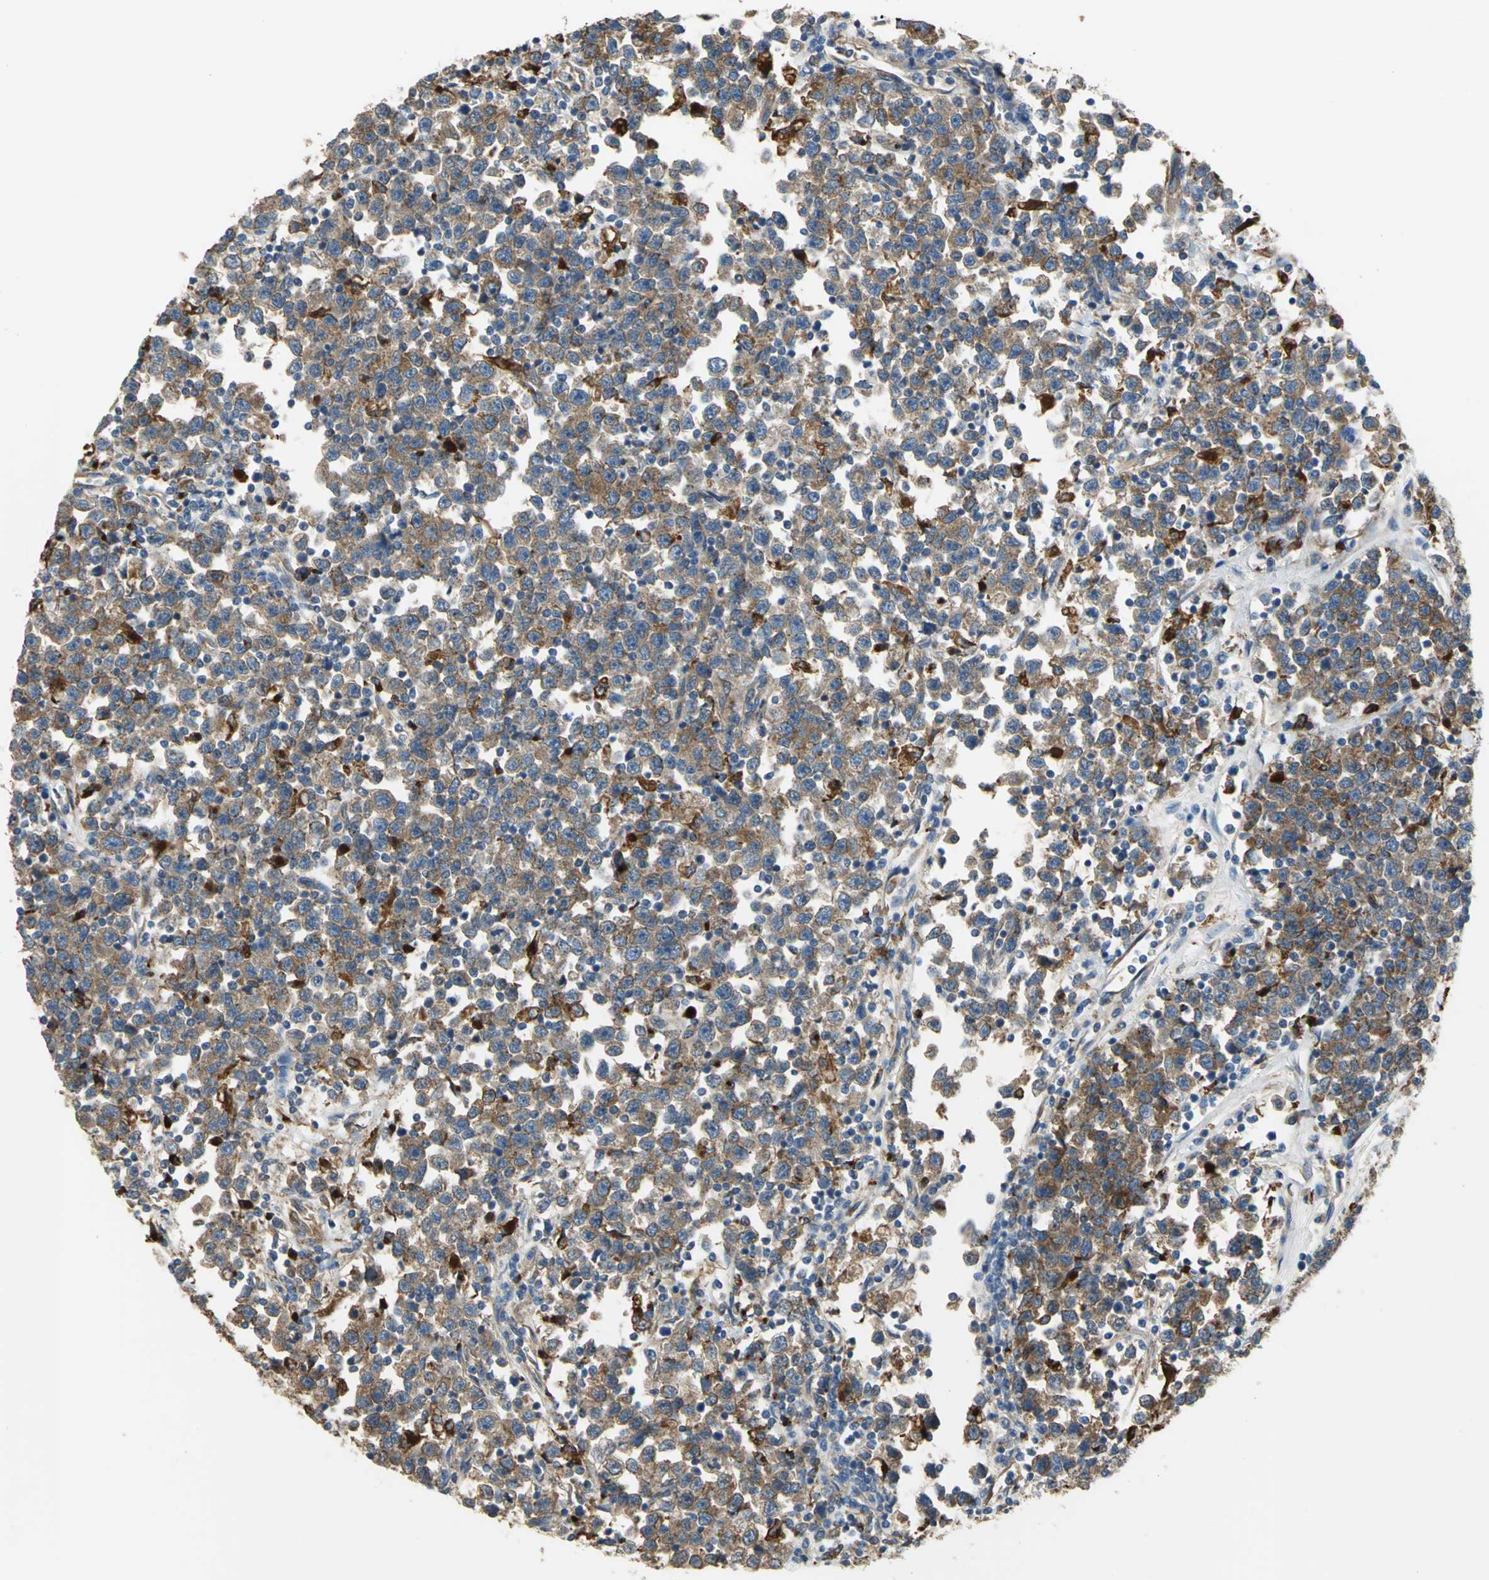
{"staining": {"intensity": "moderate", "quantity": "25%-75%", "location": "cytoplasmic/membranous"}, "tissue": "testis cancer", "cell_type": "Tumor cells", "image_type": "cancer", "snomed": [{"axis": "morphology", "description": "Seminoma, NOS"}, {"axis": "topography", "description": "Testis"}], "caption": "About 25%-75% of tumor cells in human testis cancer (seminoma) show moderate cytoplasmic/membranous protein staining as visualized by brown immunohistochemical staining.", "gene": "DIAPH2", "patient": {"sex": "male", "age": 43}}